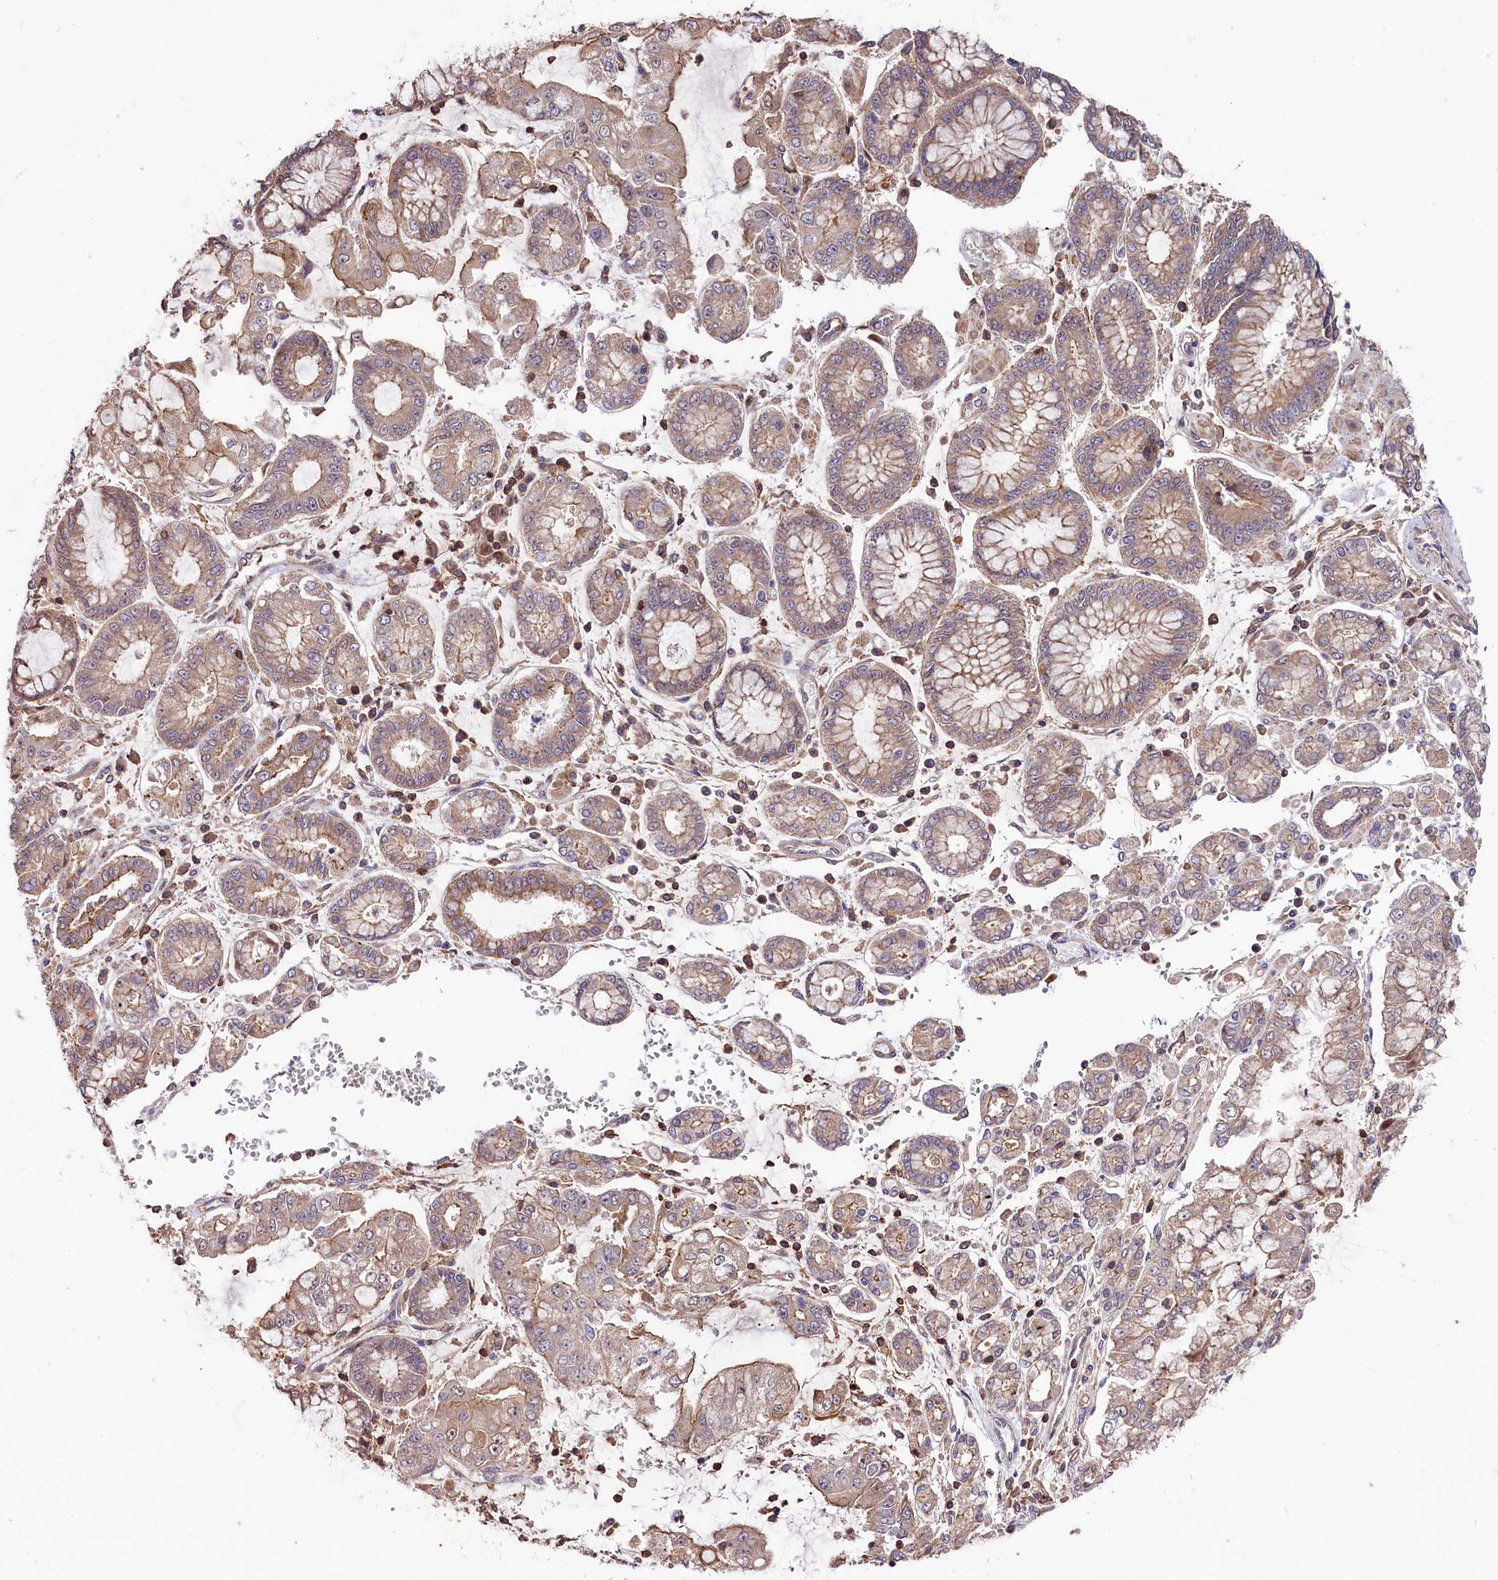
{"staining": {"intensity": "weak", "quantity": "25%-75%", "location": "cytoplasmic/membranous"}, "tissue": "stomach cancer", "cell_type": "Tumor cells", "image_type": "cancer", "snomed": [{"axis": "morphology", "description": "Adenocarcinoma, NOS"}, {"axis": "topography", "description": "Stomach"}], "caption": "Adenocarcinoma (stomach) was stained to show a protein in brown. There is low levels of weak cytoplasmic/membranous positivity in about 25%-75% of tumor cells.", "gene": "SKIDA1", "patient": {"sex": "male", "age": 76}}